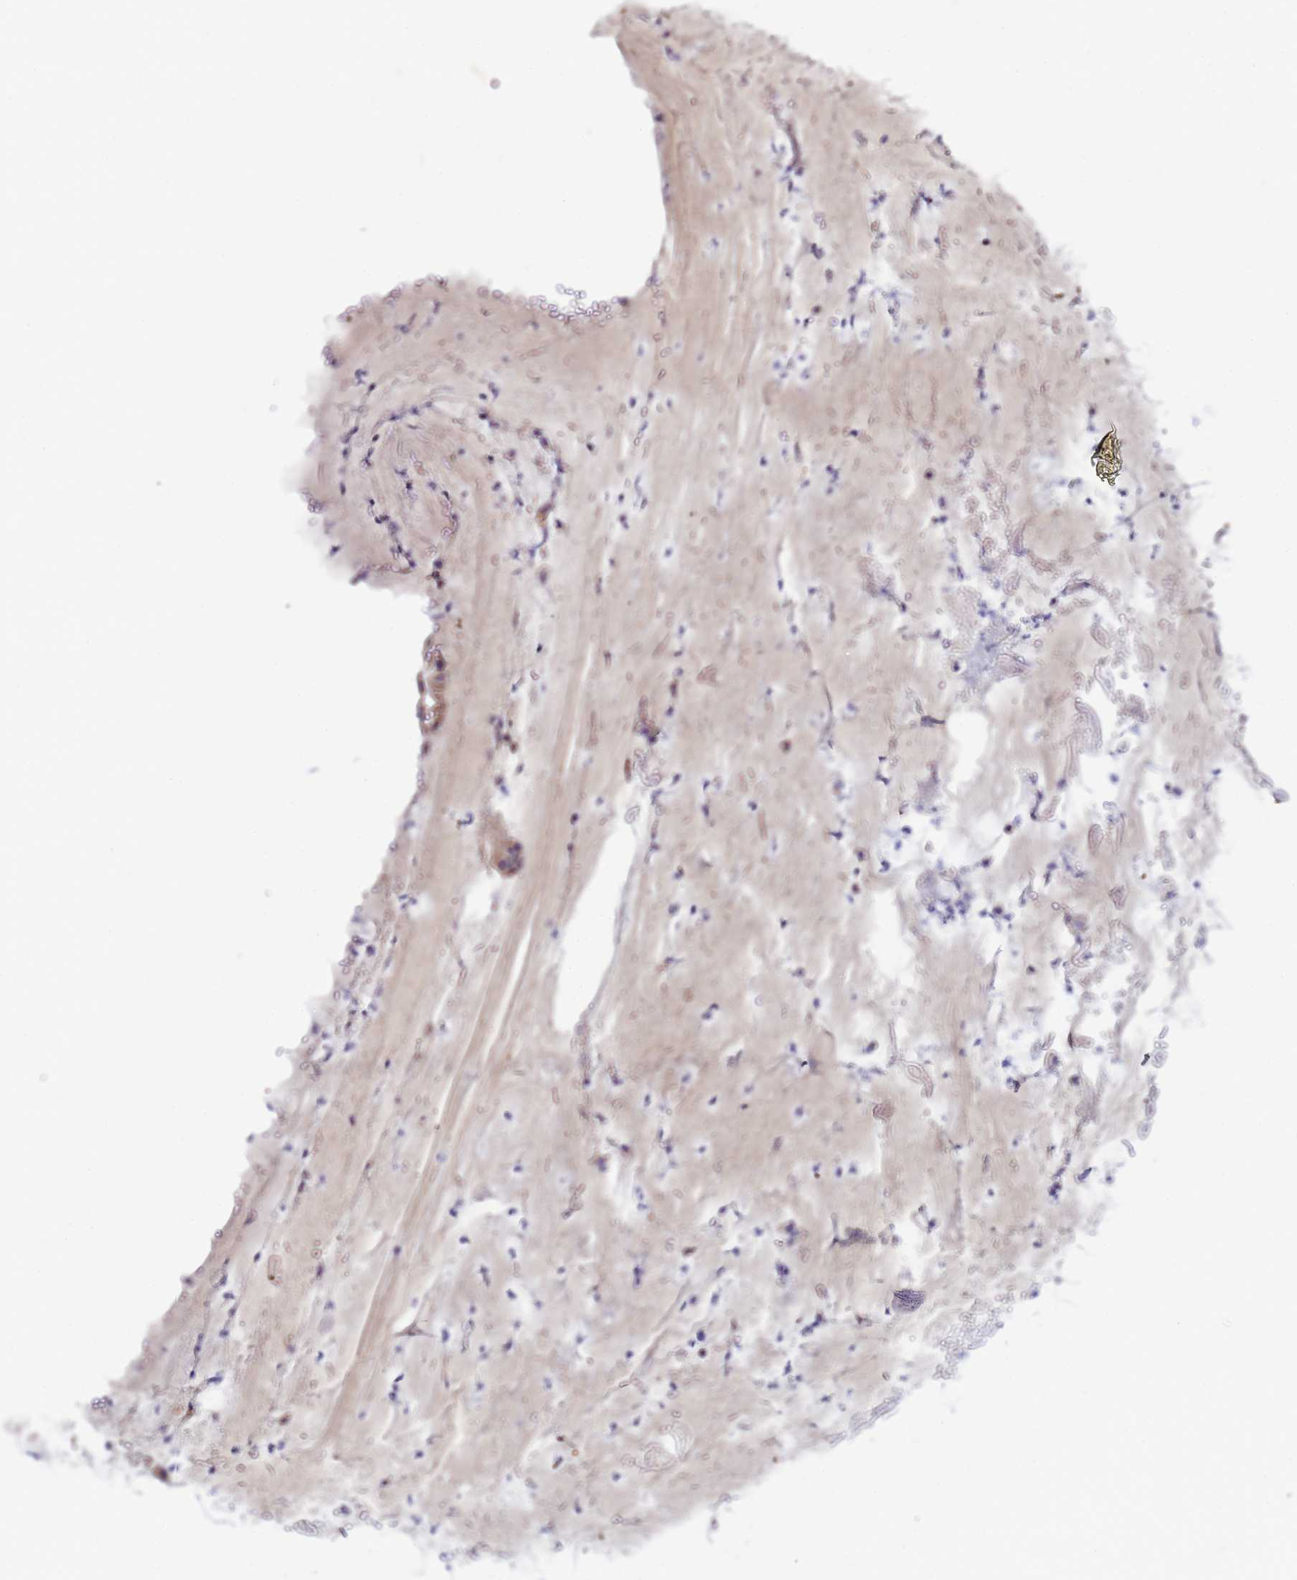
{"staining": {"intensity": "negative", "quantity": "none", "location": "none"}, "tissue": "adipose tissue", "cell_type": "Adipocytes", "image_type": "normal", "snomed": [{"axis": "morphology", "description": "Normal tissue, NOS"}, {"axis": "topography", "description": "Lymph node"}, {"axis": "topography", "description": "Cartilage tissue"}, {"axis": "topography", "description": "Bronchus"}], "caption": "An immunohistochemistry image of normal adipose tissue is shown. There is no staining in adipocytes of adipose tissue.", "gene": "NAXE", "patient": {"sex": "male", "age": 63}}